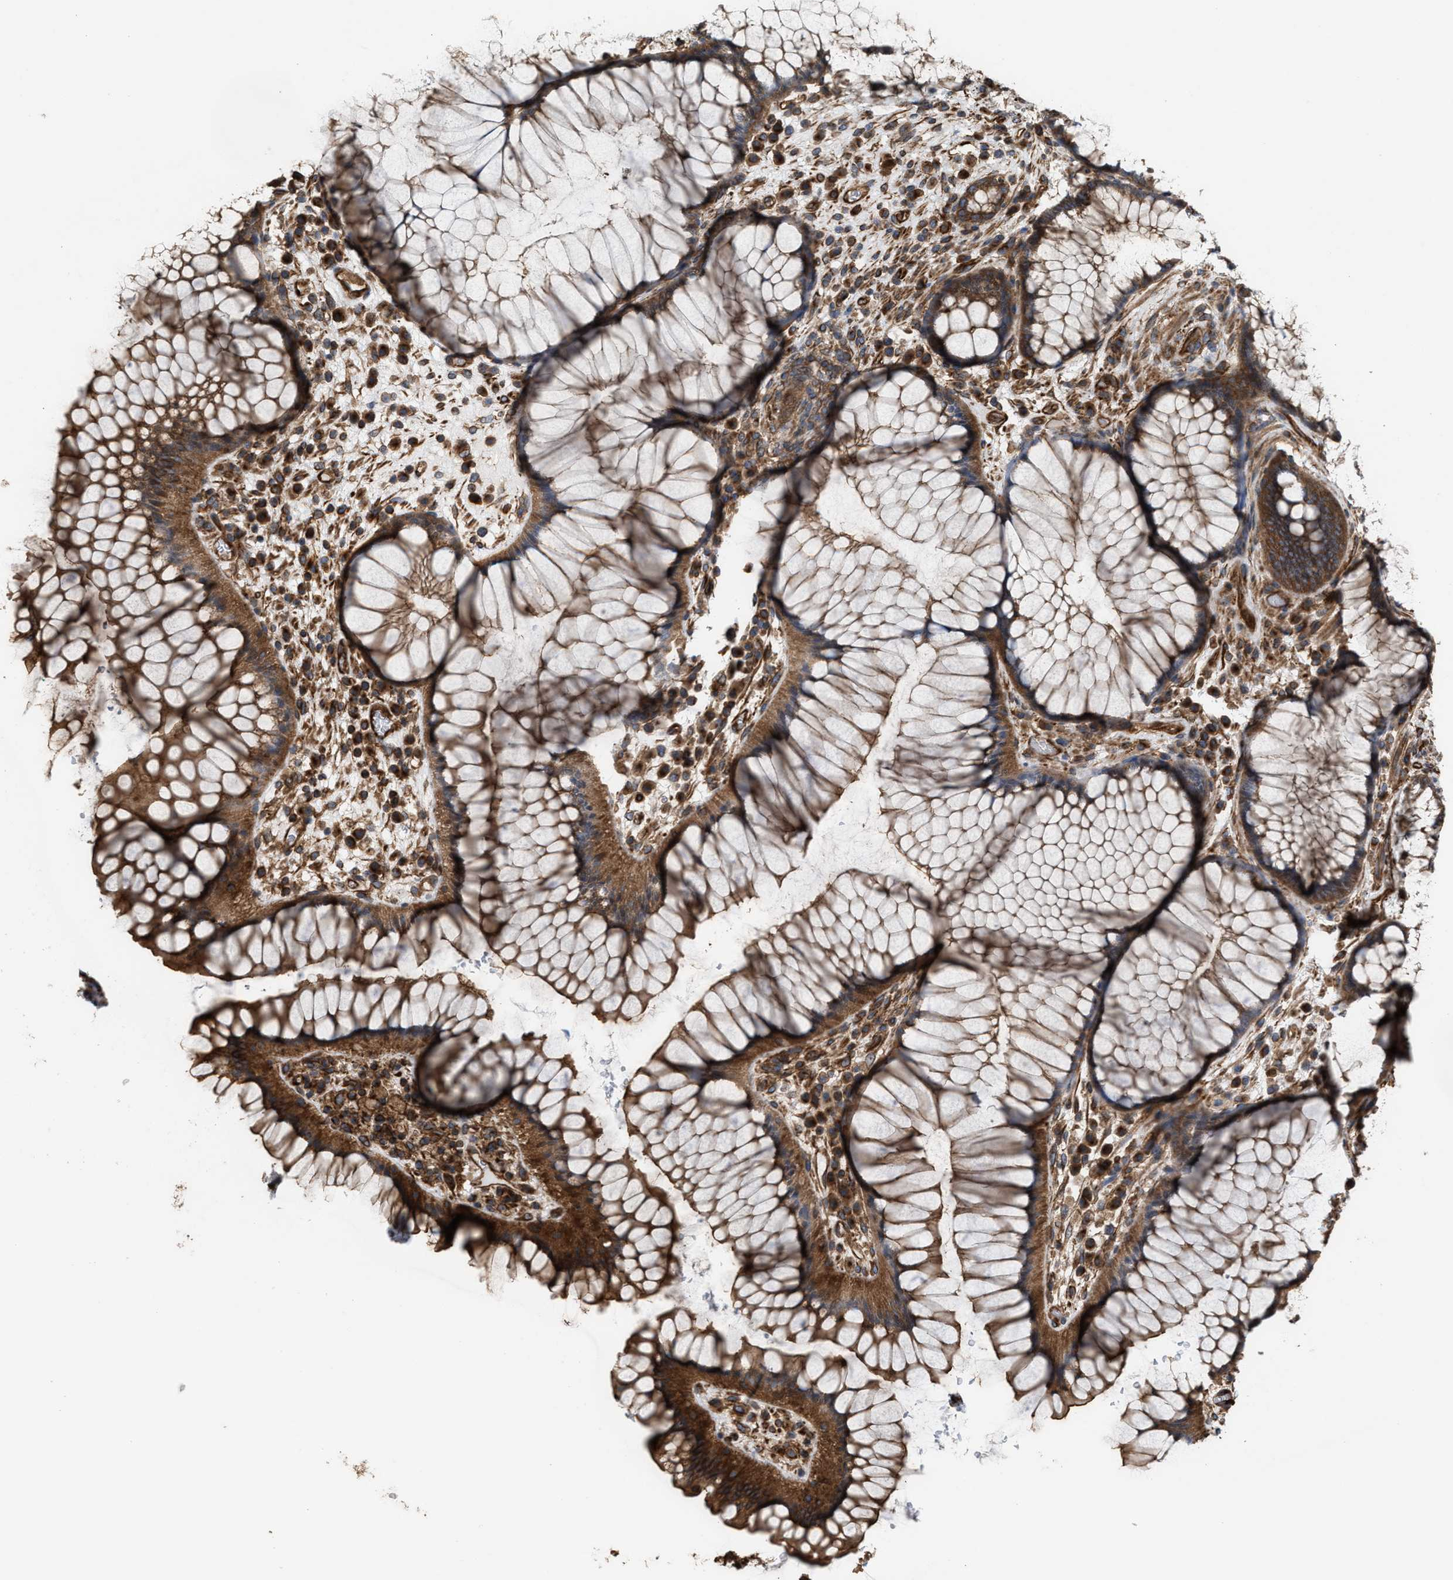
{"staining": {"intensity": "strong", "quantity": "25%-75%", "location": "cytoplasmic/membranous"}, "tissue": "rectum", "cell_type": "Glandular cells", "image_type": "normal", "snomed": [{"axis": "morphology", "description": "Normal tissue, NOS"}, {"axis": "topography", "description": "Rectum"}], "caption": "Immunohistochemistry (IHC) image of unremarkable rectum: human rectum stained using immunohistochemistry (IHC) reveals high levels of strong protein expression localized specifically in the cytoplasmic/membranous of glandular cells, appearing as a cytoplasmic/membranous brown color.", "gene": "EPS15L1", "patient": {"sex": "male", "age": 44}}